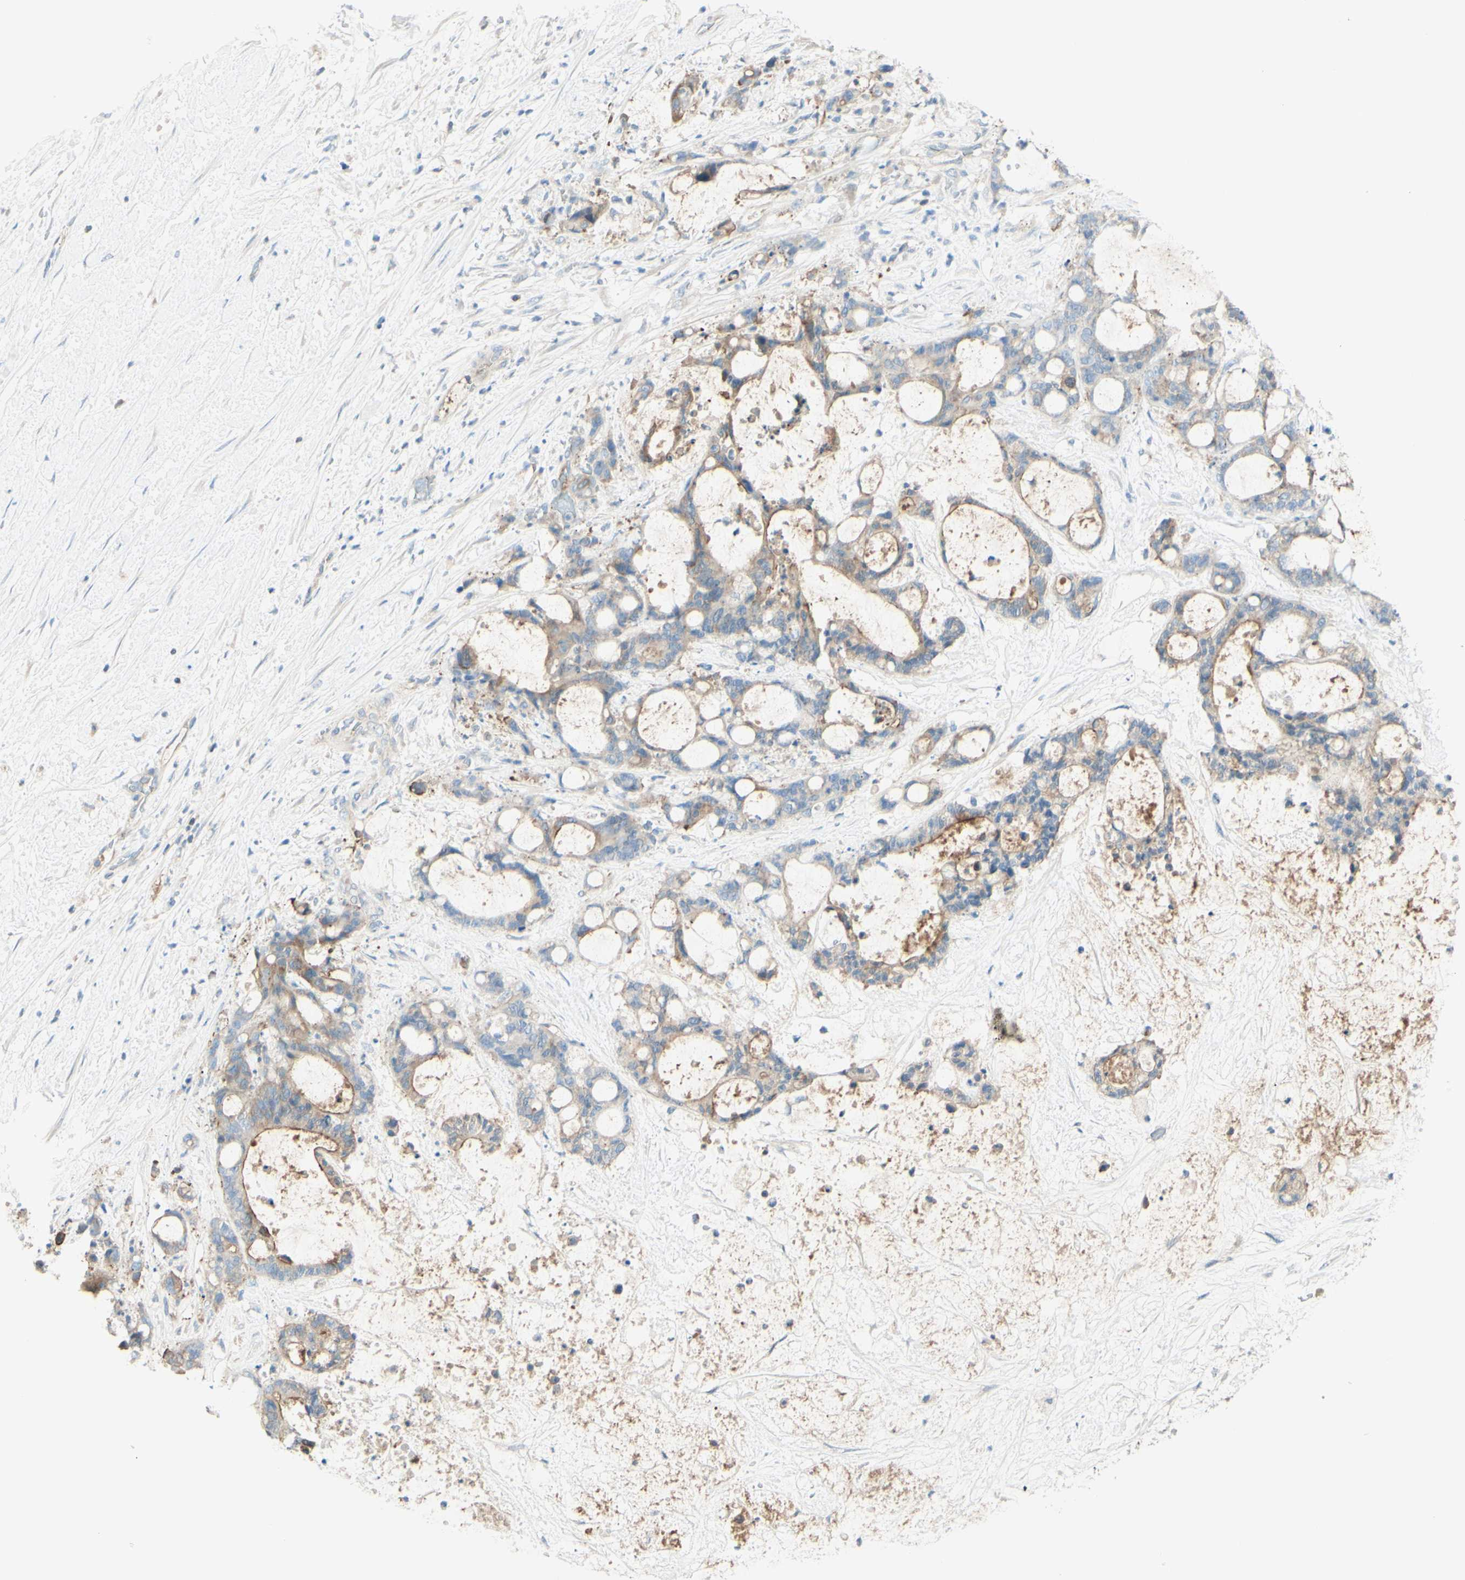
{"staining": {"intensity": "weak", "quantity": ">75%", "location": "cytoplasmic/membranous"}, "tissue": "liver cancer", "cell_type": "Tumor cells", "image_type": "cancer", "snomed": [{"axis": "morphology", "description": "Cholangiocarcinoma"}, {"axis": "topography", "description": "Liver"}], "caption": "Cholangiocarcinoma (liver) was stained to show a protein in brown. There is low levels of weak cytoplasmic/membranous staining in approximately >75% of tumor cells. (brown staining indicates protein expression, while blue staining denotes nuclei).", "gene": "MTM1", "patient": {"sex": "female", "age": 73}}